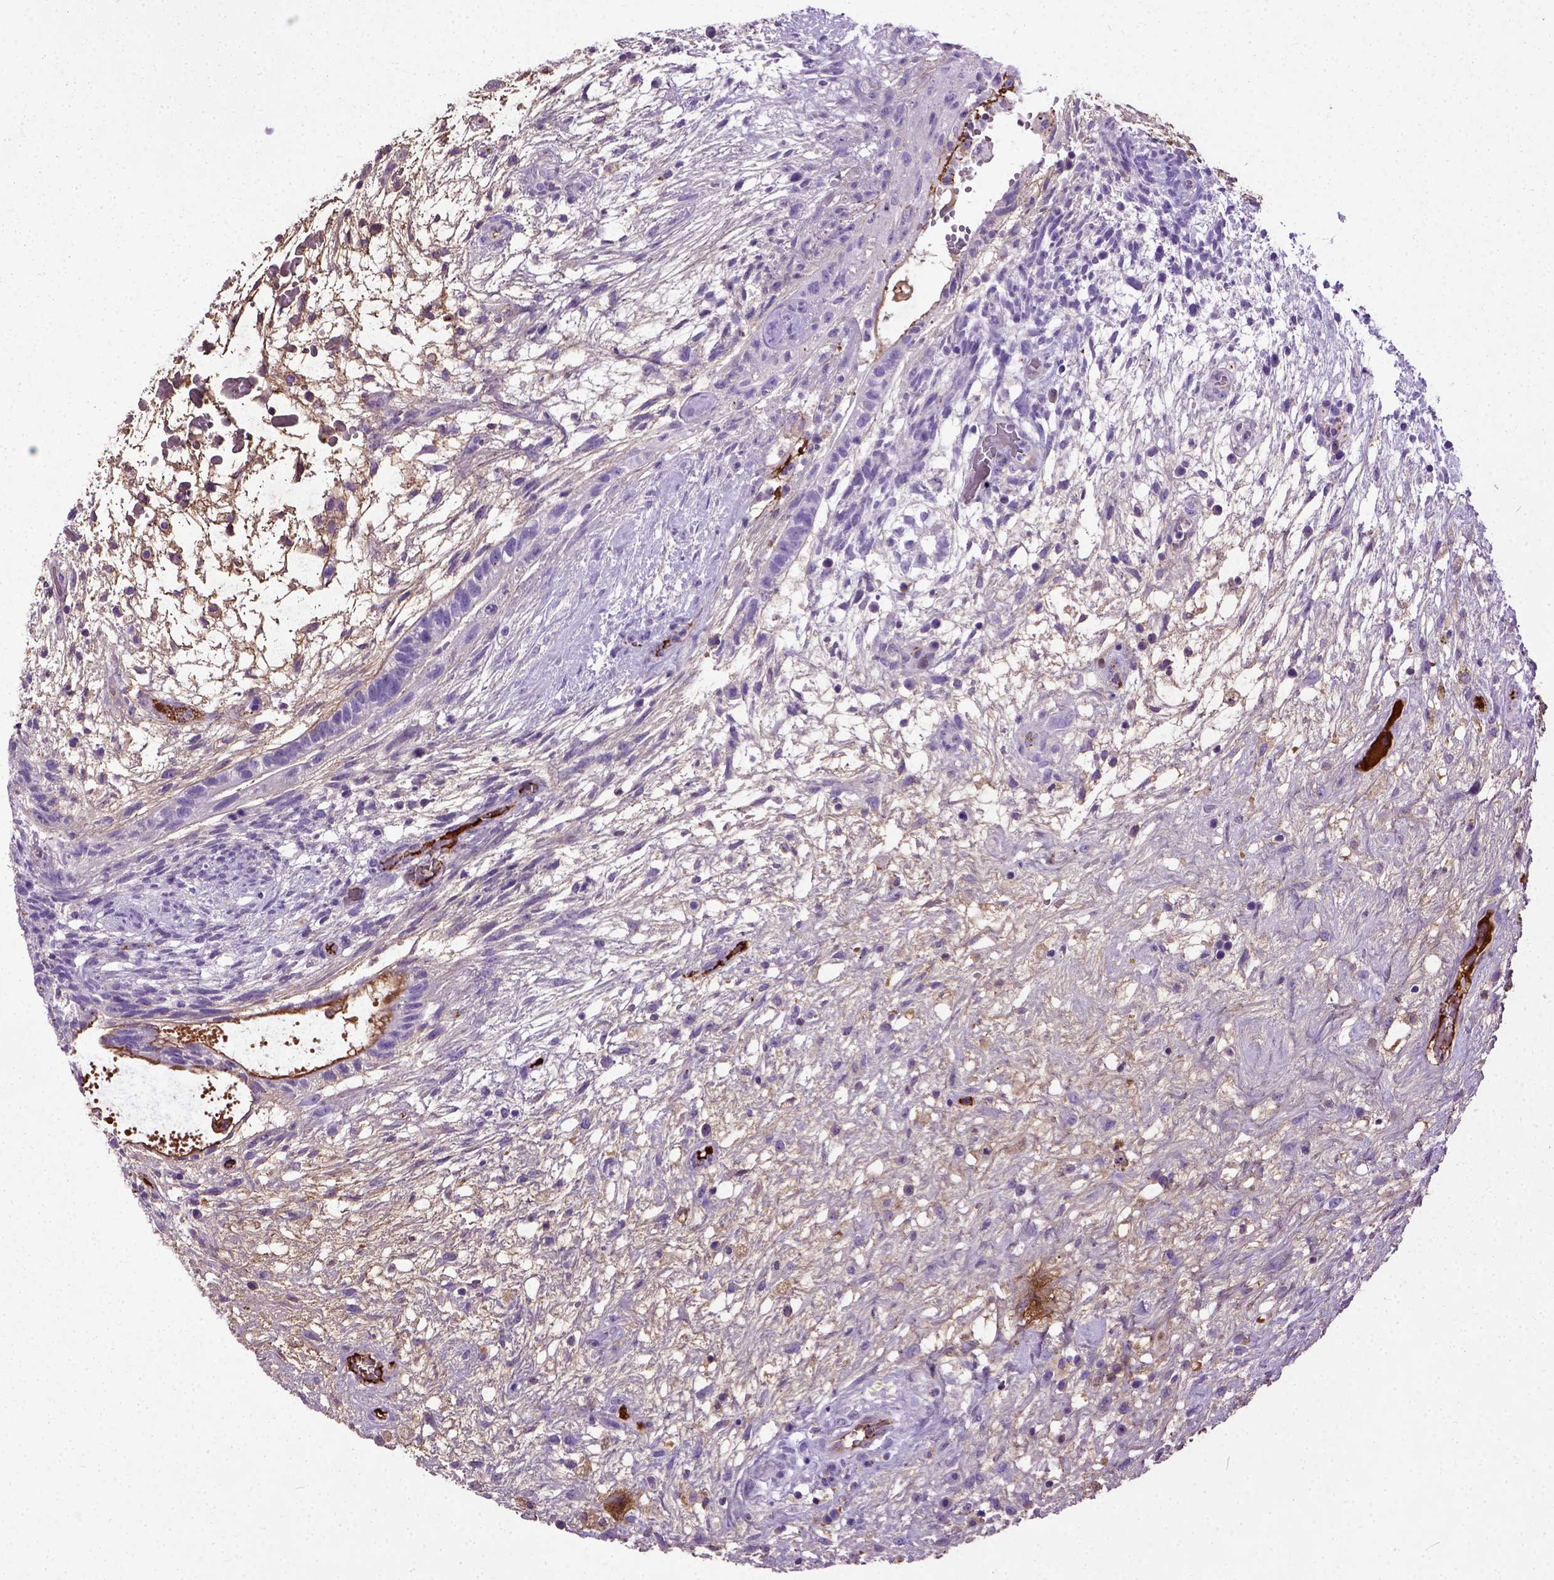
{"staining": {"intensity": "negative", "quantity": "none", "location": "none"}, "tissue": "testis cancer", "cell_type": "Tumor cells", "image_type": "cancer", "snomed": [{"axis": "morphology", "description": "Normal tissue, NOS"}, {"axis": "morphology", "description": "Carcinoma, Embryonal, NOS"}, {"axis": "topography", "description": "Testis"}], "caption": "The micrograph demonstrates no staining of tumor cells in embryonal carcinoma (testis).", "gene": "ADAMTS8", "patient": {"sex": "male", "age": 32}}